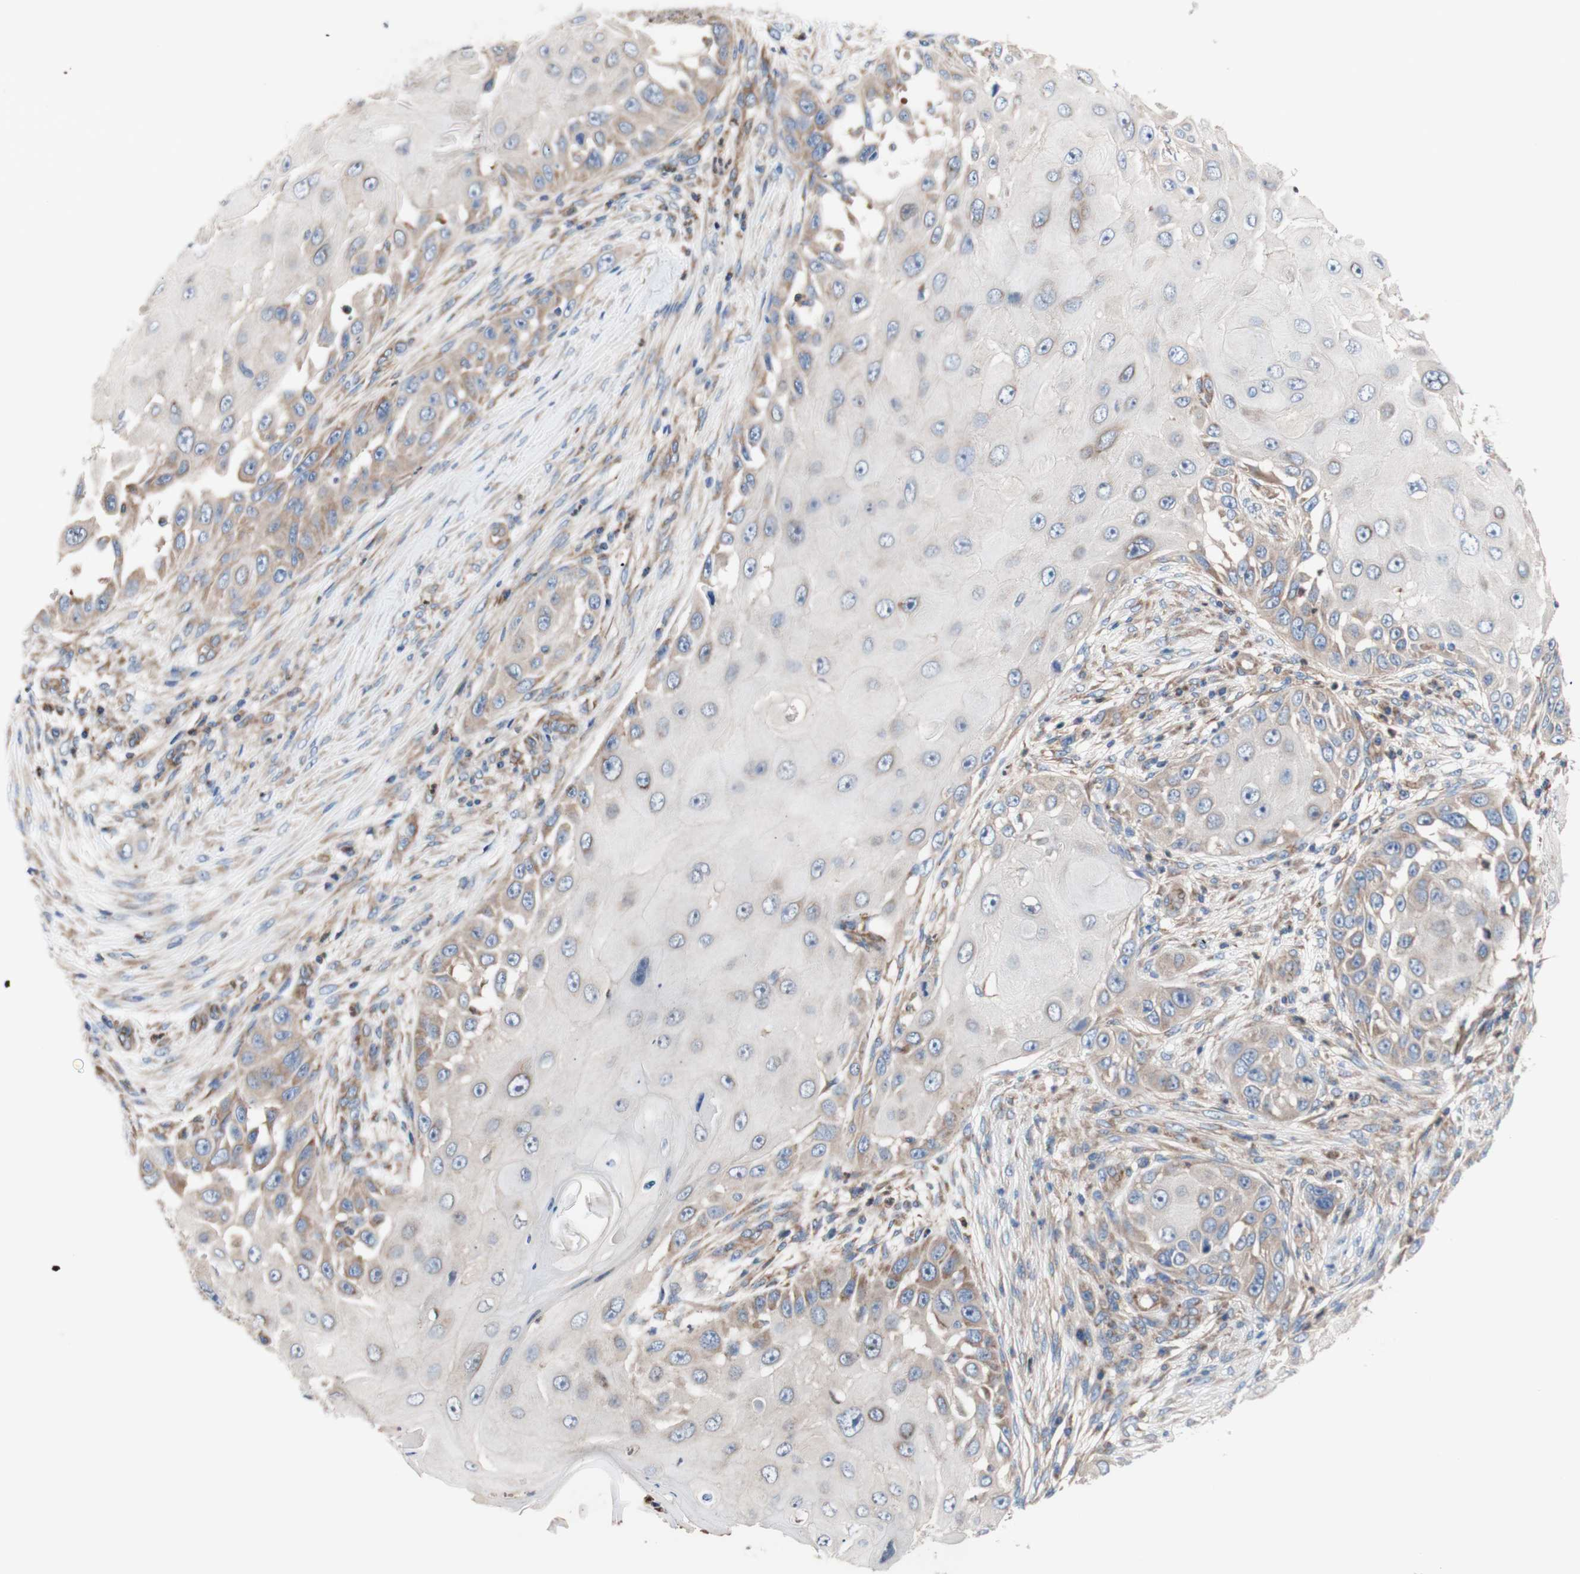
{"staining": {"intensity": "weak", "quantity": "25%-75%", "location": "cytoplasmic/membranous"}, "tissue": "skin cancer", "cell_type": "Tumor cells", "image_type": "cancer", "snomed": [{"axis": "morphology", "description": "Squamous cell carcinoma, NOS"}, {"axis": "topography", "description": "Skin"}], "caption": "This is an image of immunohistochemistry staining of squamous cell carcinoma (skin), which shows weak staining in the cytoplasmic/membranous of tumor cells.", "gene": "FMR1", "patient": {"sex": "female", "age": 44}}